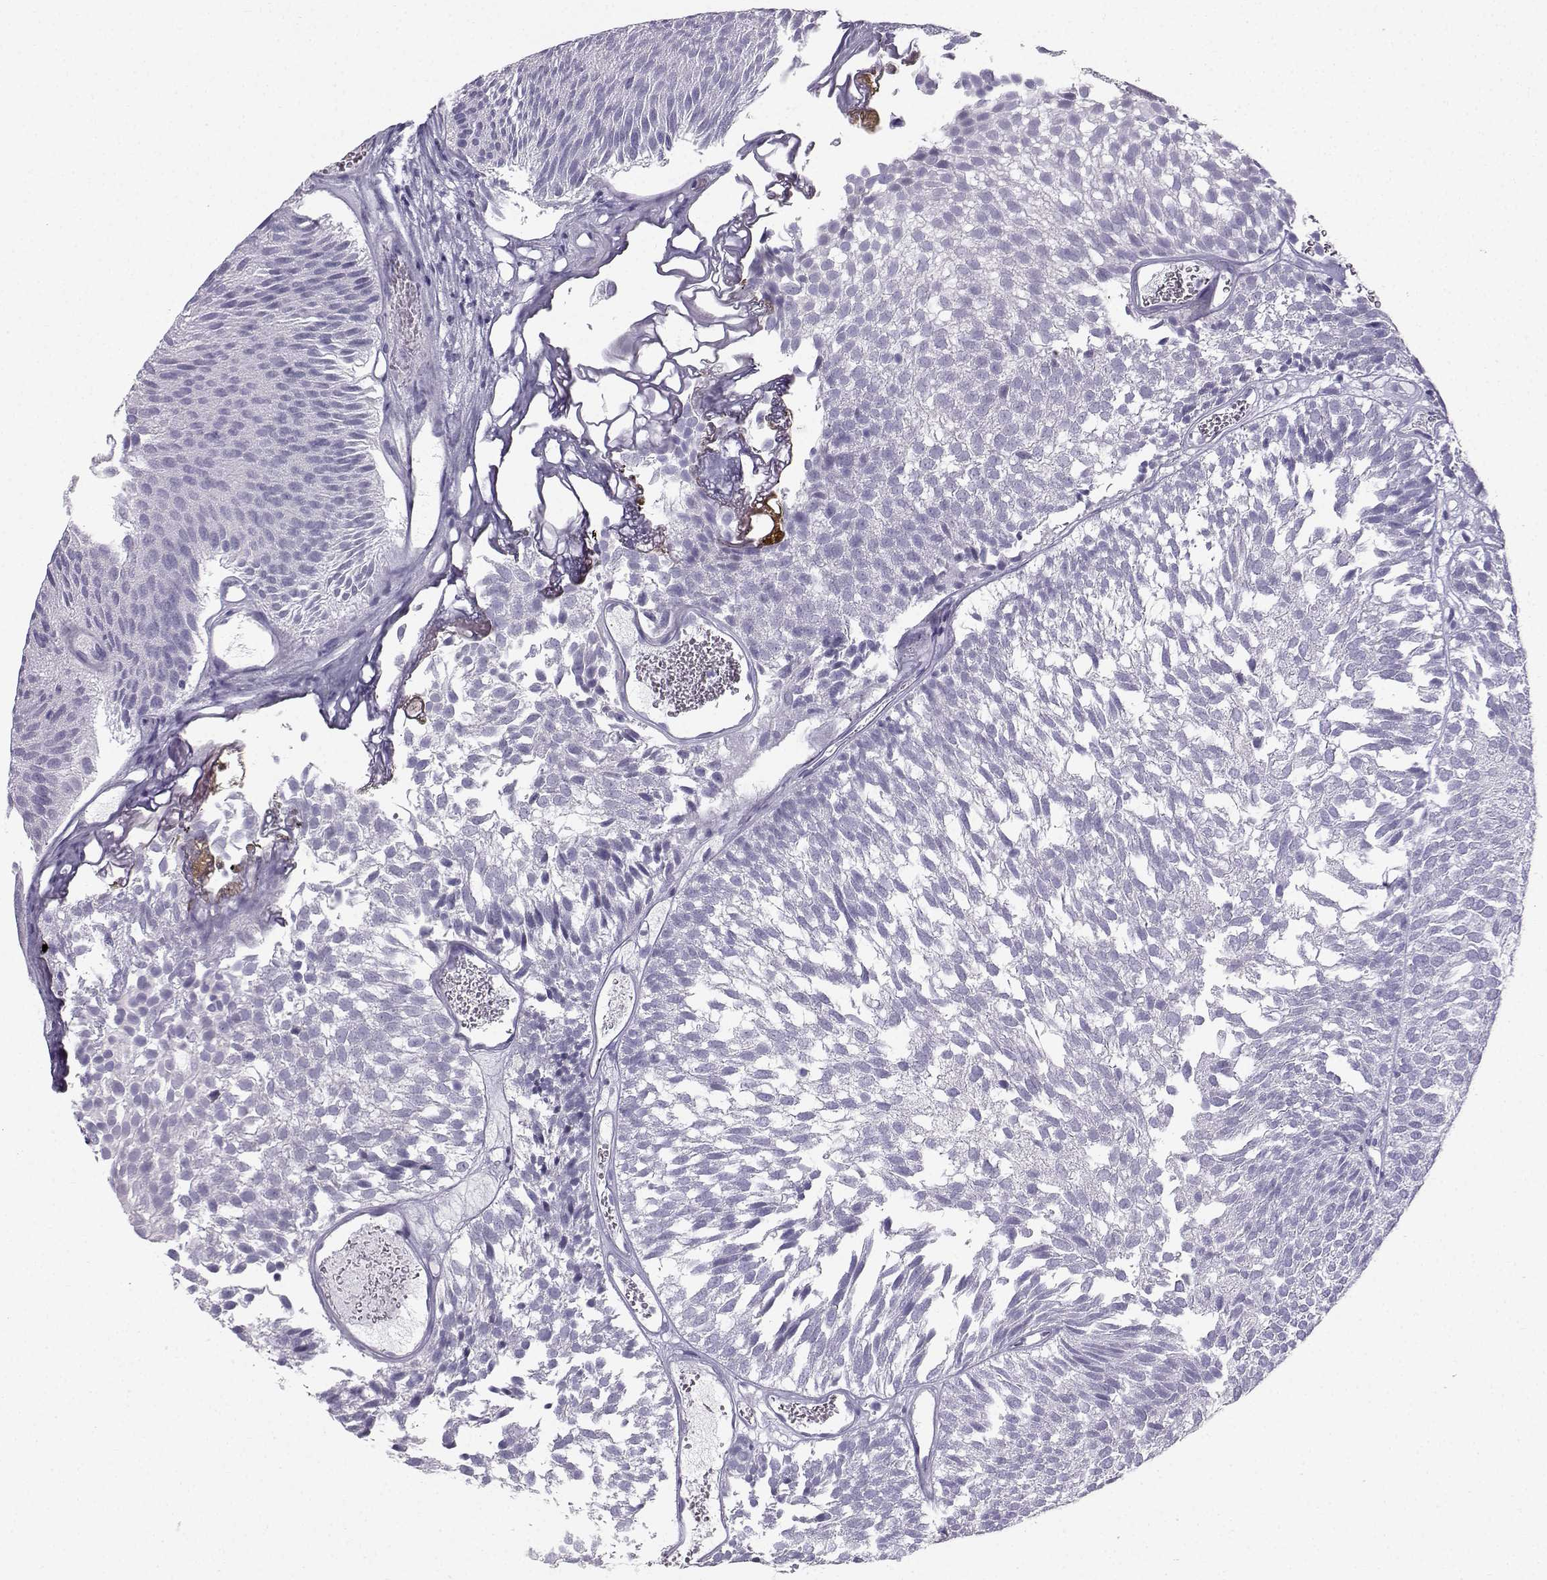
{"staining": {"intensity": "negative", "quantity": "none", "location": "none"}, "tissue": "urothelial cancer", "cell_type": "Tumor cells", "image_type": "cancer", "snomed": [{"axis": "morphology", "description": "Urothelial carcinoma, Low grade"}, {"axis": "topography", "description": "Urinary bladder"}], "caption": "Urothelial cancer was stained to show a protein in brown. There is no significant staining in tumor cells.", "gene": "IQCD", "patient": {"sex": "male", "age": 52}}